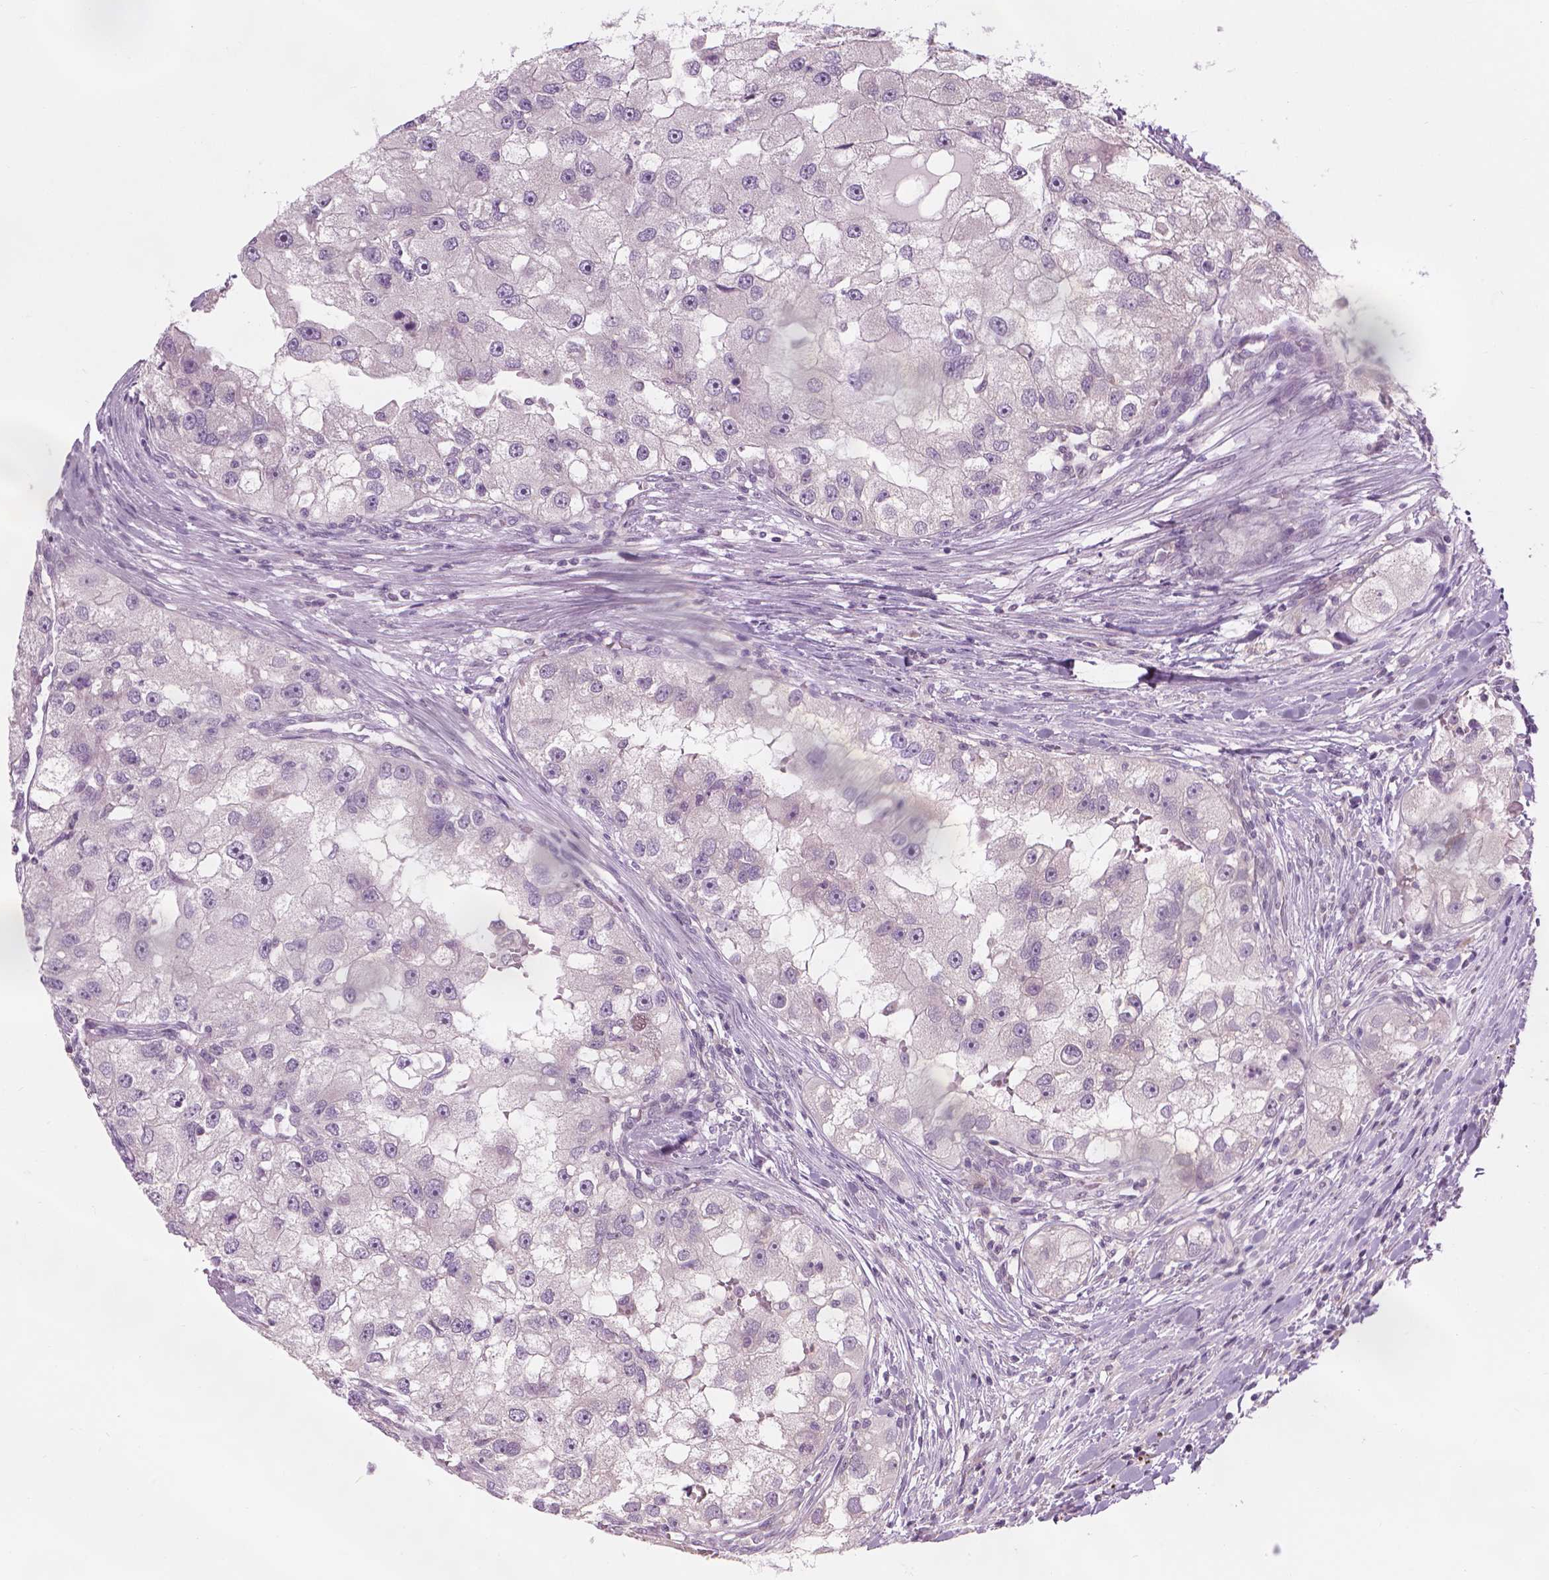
{"staining": {"intensity": "negative", "quantity": "none", "location": "none"}, "tissue": "renal cancer", "cell_type": "Tumor cells", "image_type": "cancer", "snomed": [{"axis": "morphology", "description": "Adenocarcinoma, NOS"}, {"axis": "topography", "description": "Kidney"}], "caption": "This is an IHC micrograph of renal cancer. There is no staining in tumor cells.", "gene": "CFAP126", "patient": {"sex": "male", "age": 63}}